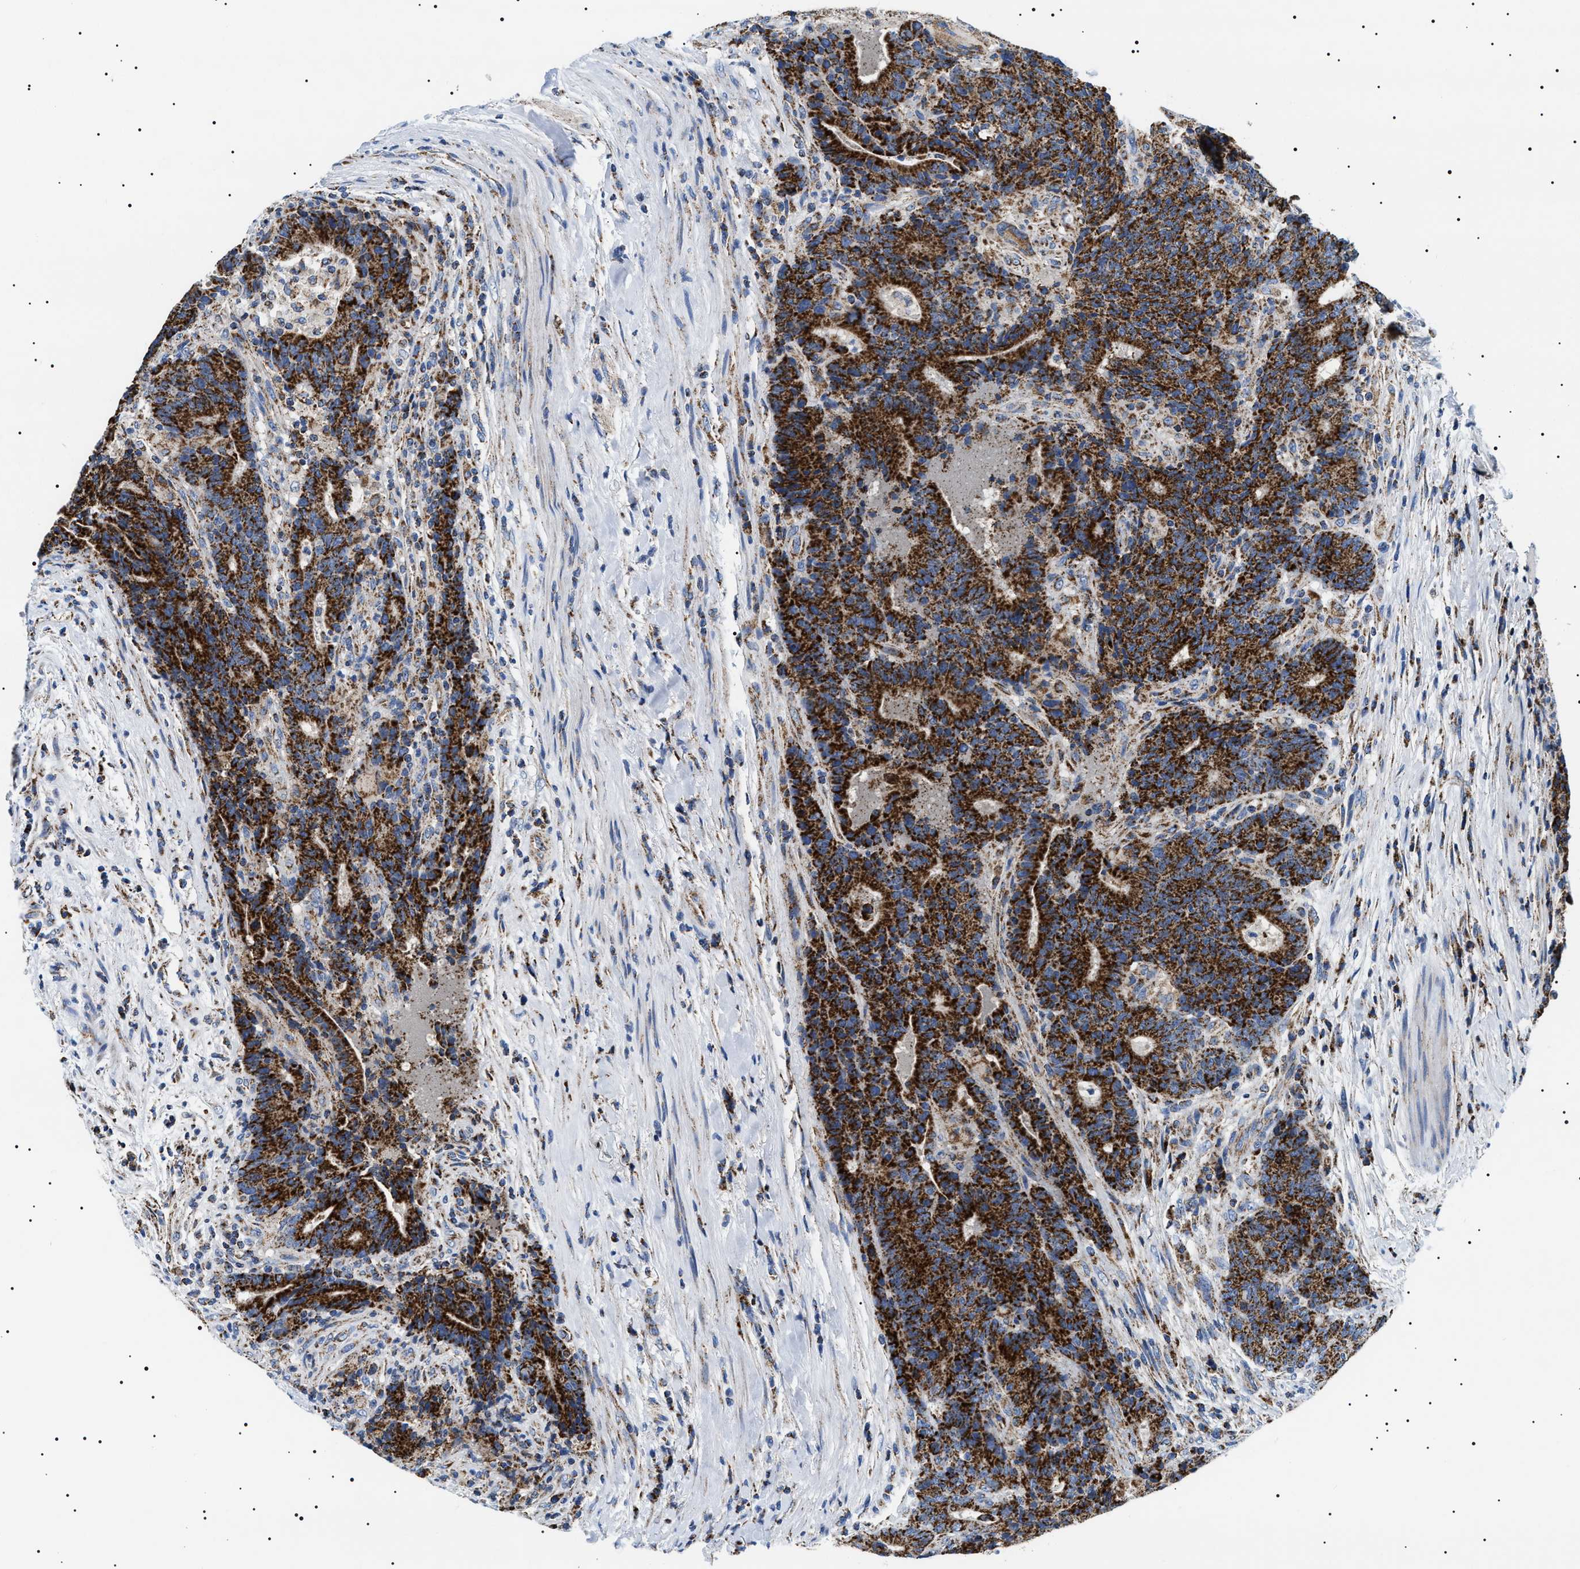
{"staining": {"intensity": "strong", "quantity": ">75%", "location": "cytoplasmic/membranous"}, "tissue": "colorectal cancer", "cell_type": "Tumor cells", "image_type": "cancer", "snomed": [{"axis": "morphology", "description": "Normal tissue, NOS"}, {"axis": "morphology", "description": "Adenocarcinoma, NOS"}, {"axis": "topography", "description": "Colon"}], "caption": "Brown immunohistochemical staining in colorectal cancer reveals strong cytoplasmic/membranous staining in approximately >75% of tumor cells. Nuclei are stained in blue.", "gene": "OXSM", "patient": {"sex": "female", "age": 75}}